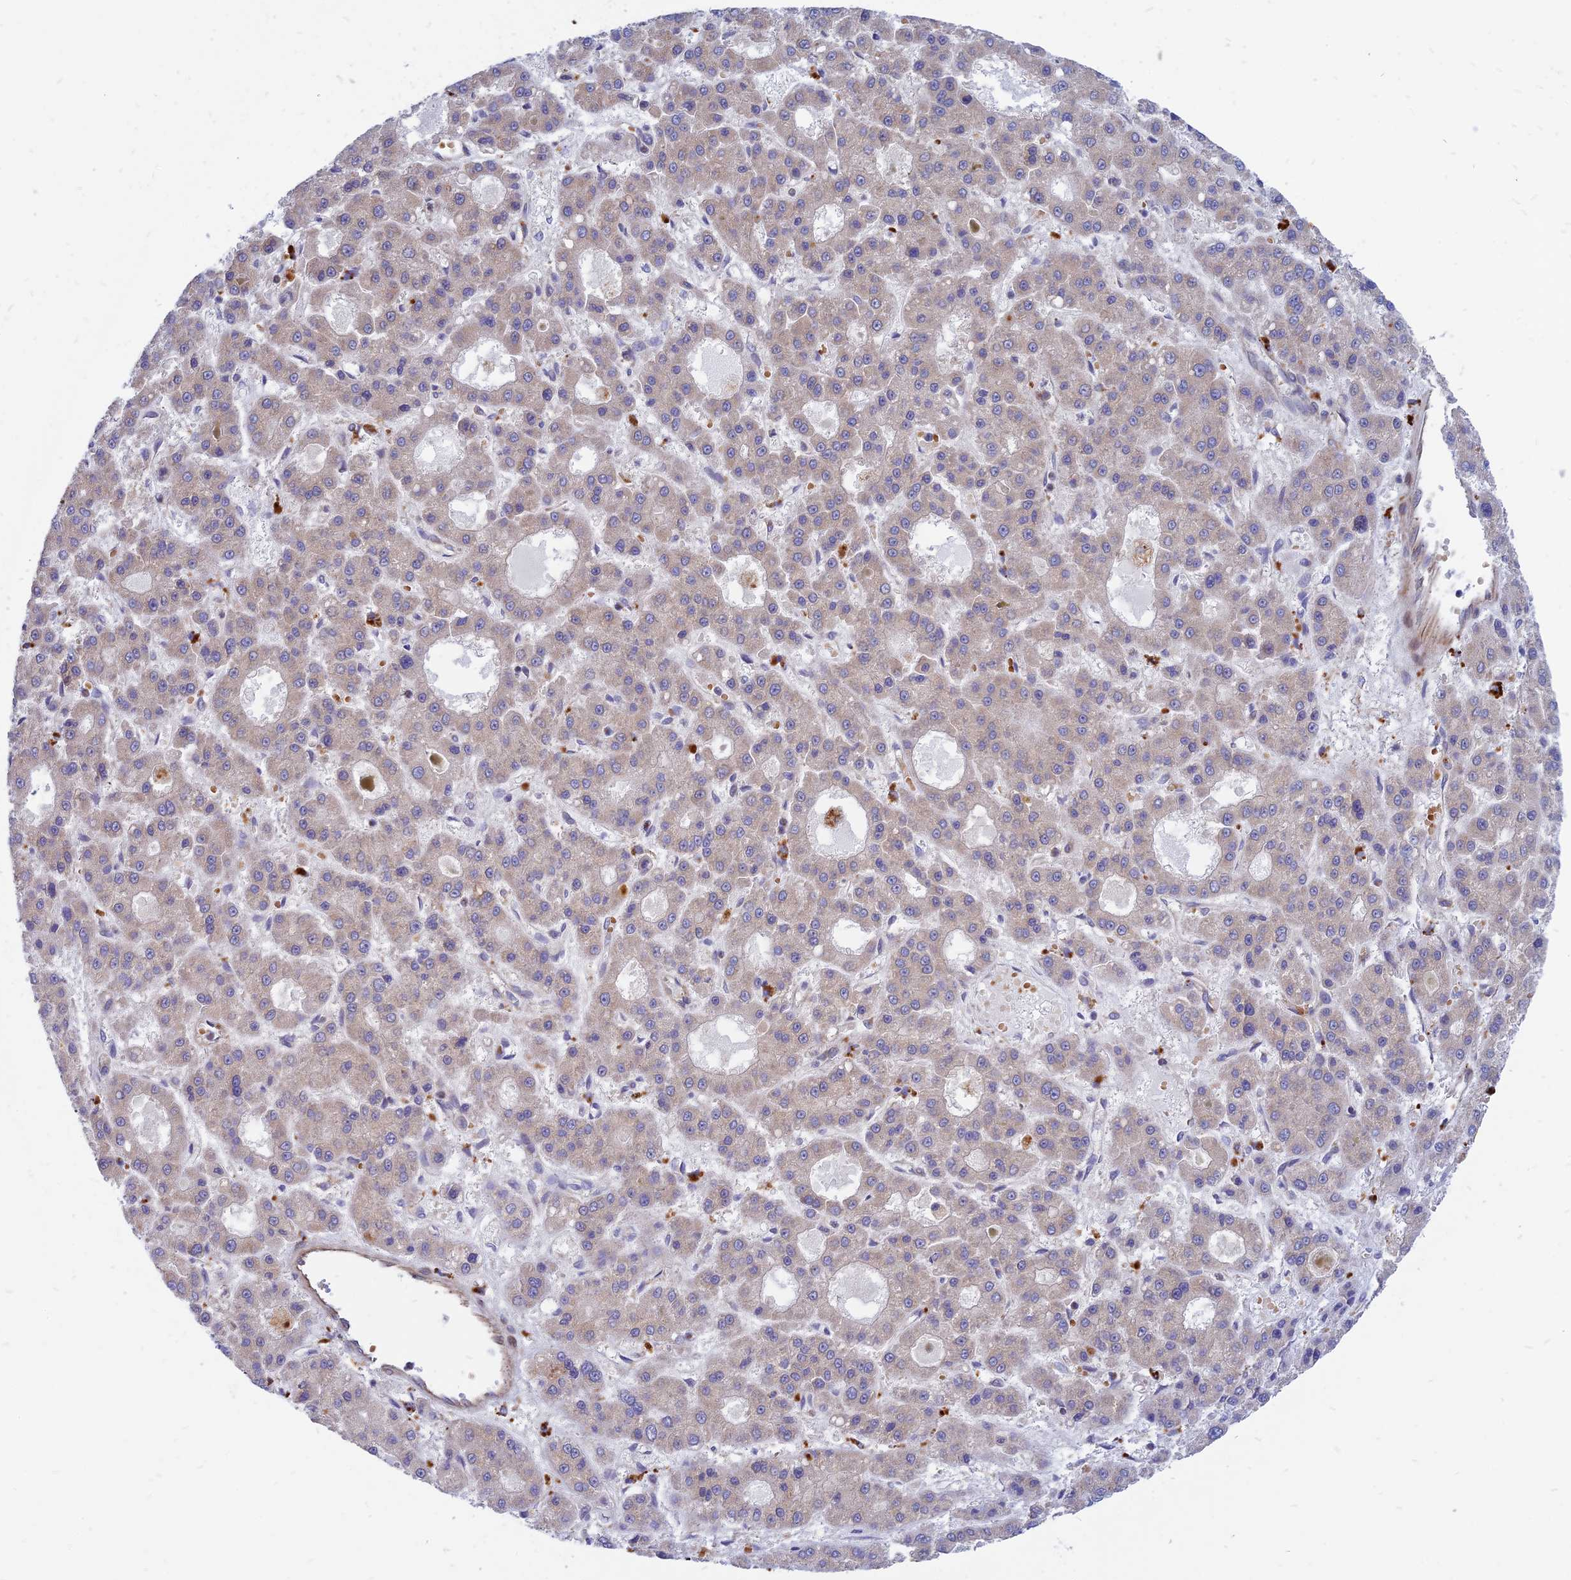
{"staining": {"intensity": "negative", "quantity": "none", "location": "none"}, "tissue": "liver cancer", "cell_type": "Tumor cells", "image_type": "cancer", "snomed": [{"axis": "morphology", "description": "Carcinoma, Hepatocellular, NOS"}, {"axis": "topography", "description": "Liver"}], "caption": "A high-resolution photomicrograph shows immunohistochemistry staining of hepatocellular carcinoma (liver), which reveals no significant positivity in tumor cells.", "gene": "PHKA2", "patient": {"sex": "male", "age": 70}}